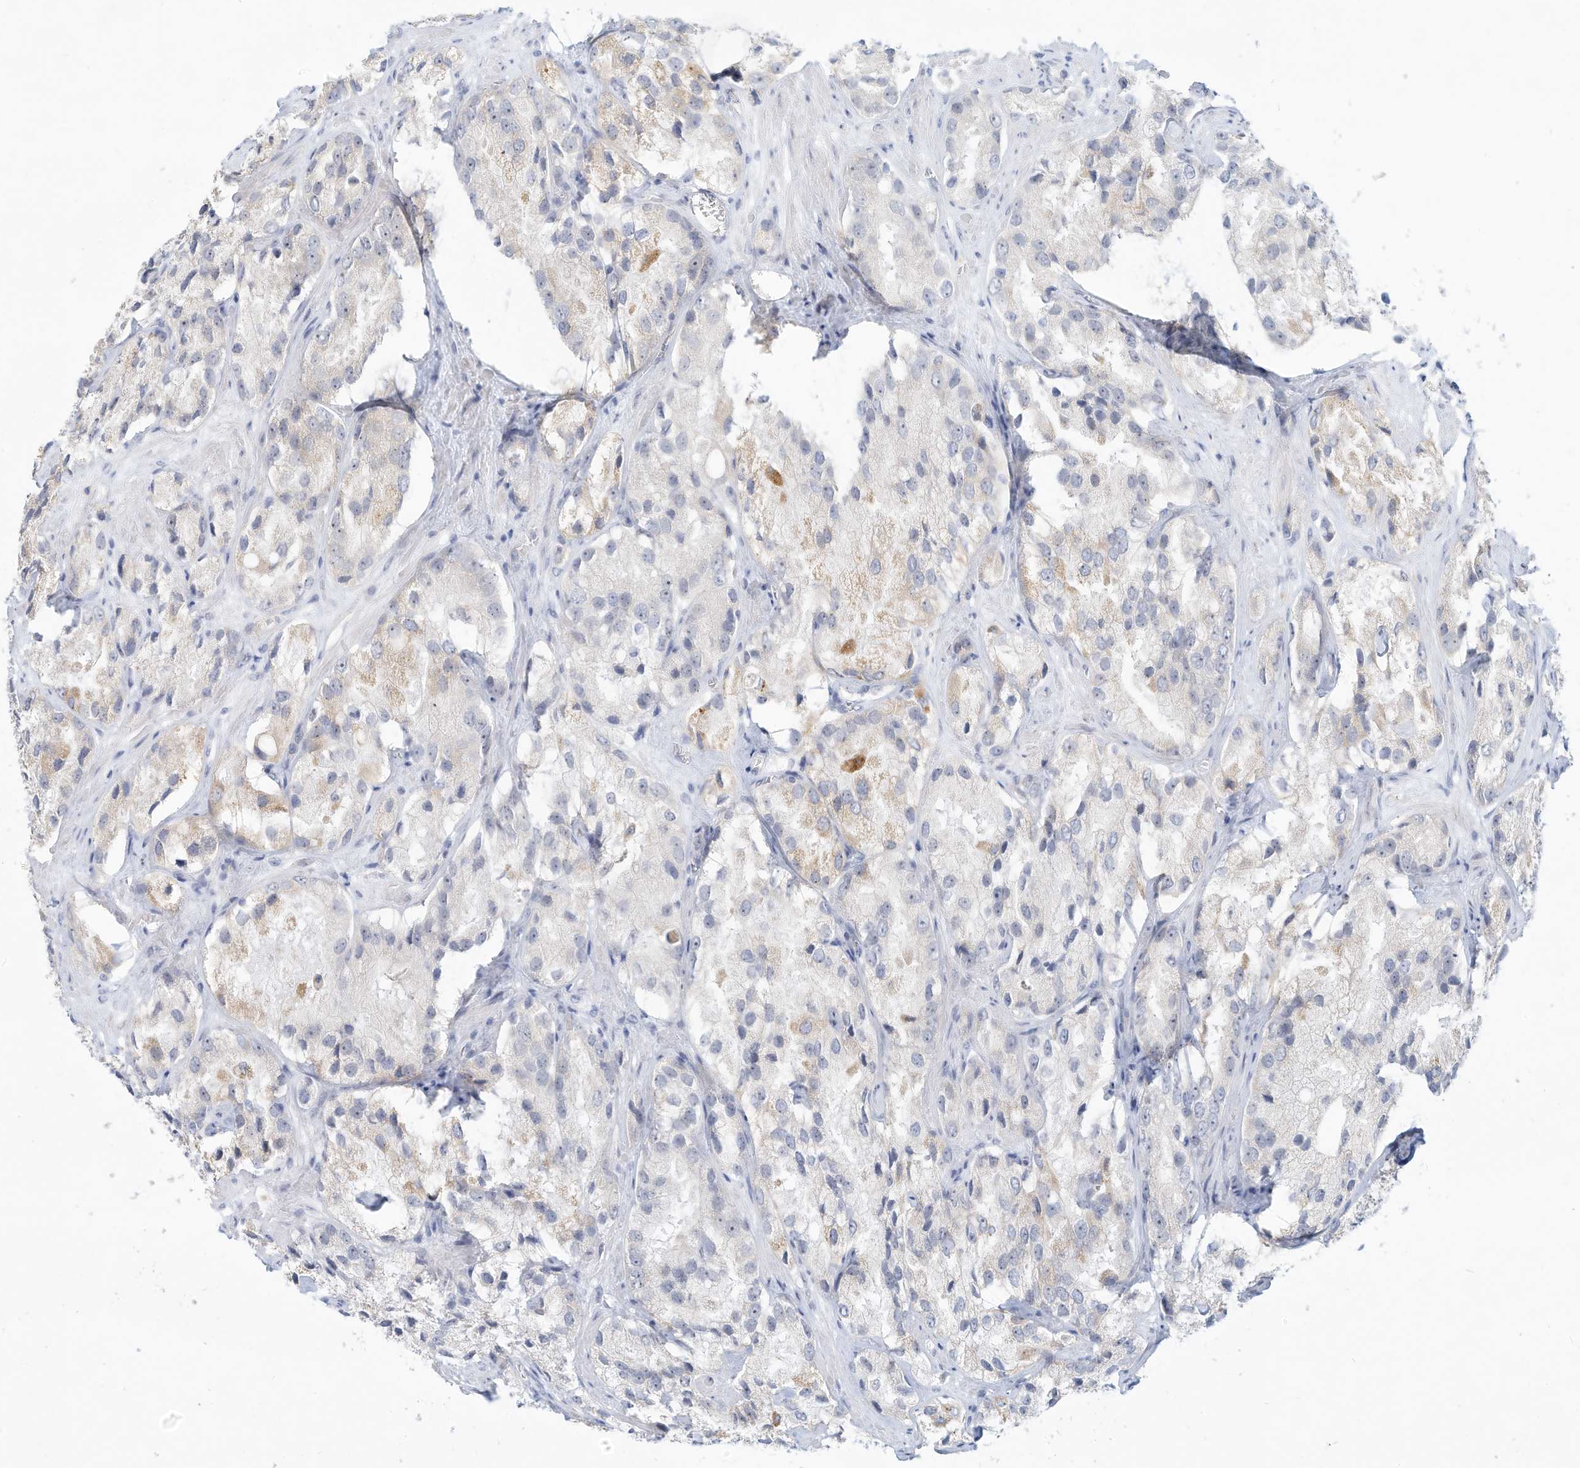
{"staining": {"intensity": "weak", "quantity": "<25%", "location": "cytoplasmic/membranous"}, "tissue": "prostate cancer", "cell_type": "Tumor cells", "image_type": "cancer", "snomed": [{"axis": "morphology", "description": "Adenocarcinoma, High grade"}, {"axis": "topography", "description": "Prostate"}], "caption": "An immunohistochemistry micrograph of prostate cancer (adenocarcinoma (high-grade)) is shown. There is no staining in tumor cells of prostate cancer (adenocarcinoma (high-grade)).", "gene": "PAK6", "patient": {"sex": "male", "age": 66}}